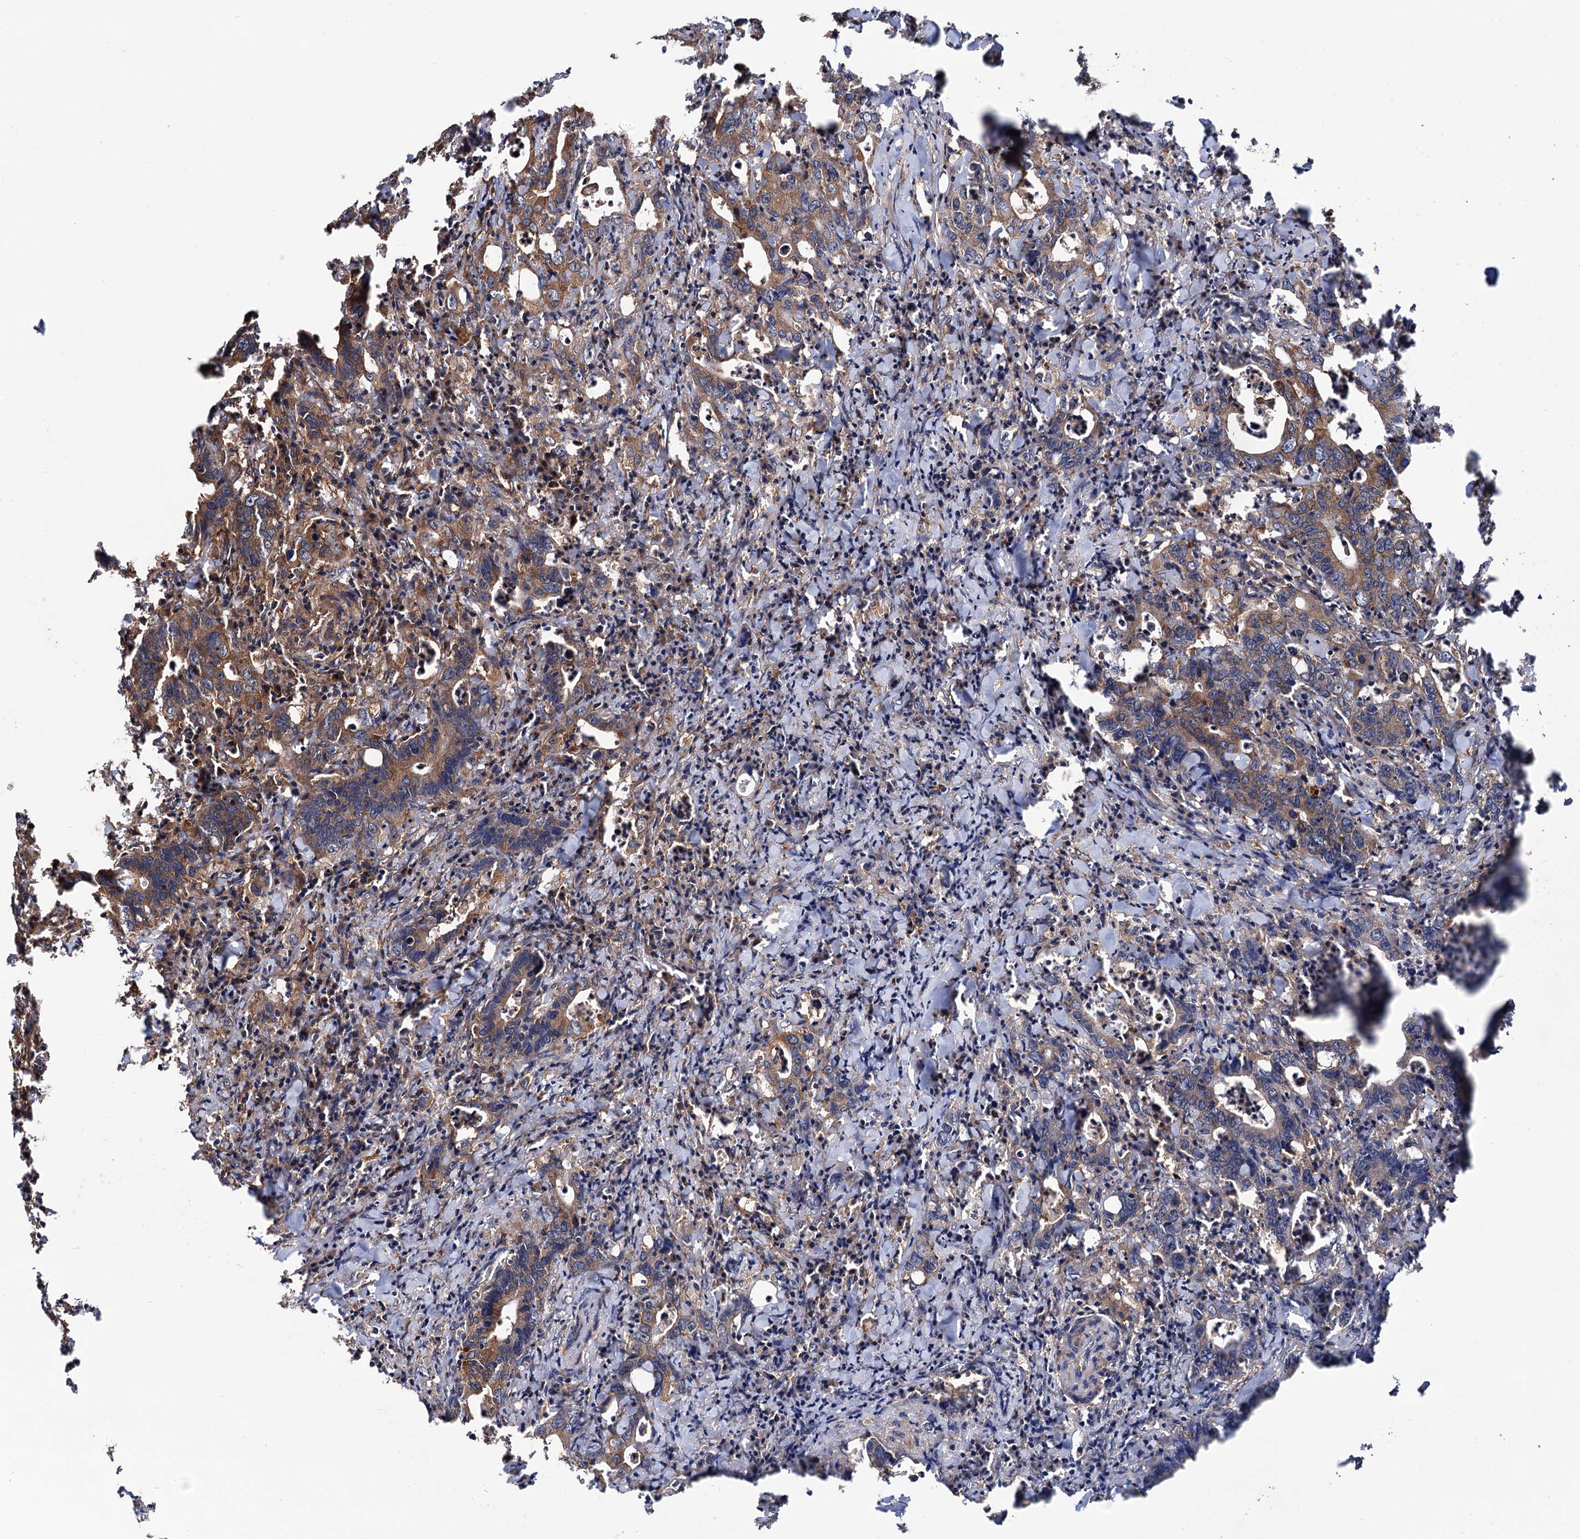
{"staining": {"intensity": "moderate", "quantity": "25%-75%", "location": "cytoplasmic/membranous"}, "tissue": "colorectal cancer", "cell_type": "Tumor cells", "image_type": "cancer", "snomed": [{"axis": "morphology", "description": "Adenocarcinoma, NOS"}, {"axis": "topography", "description": "Colon"}], "caption": "A photomicrograph showing moderate cytoplasmic/membranous staining in about 25%-75% of tumor cells in colorectal adenocarcinoma, as visualized by brown immunohistochemical staining.", "gene": "ATP8B4", "patient": {"sex": "female", "age": 75}}